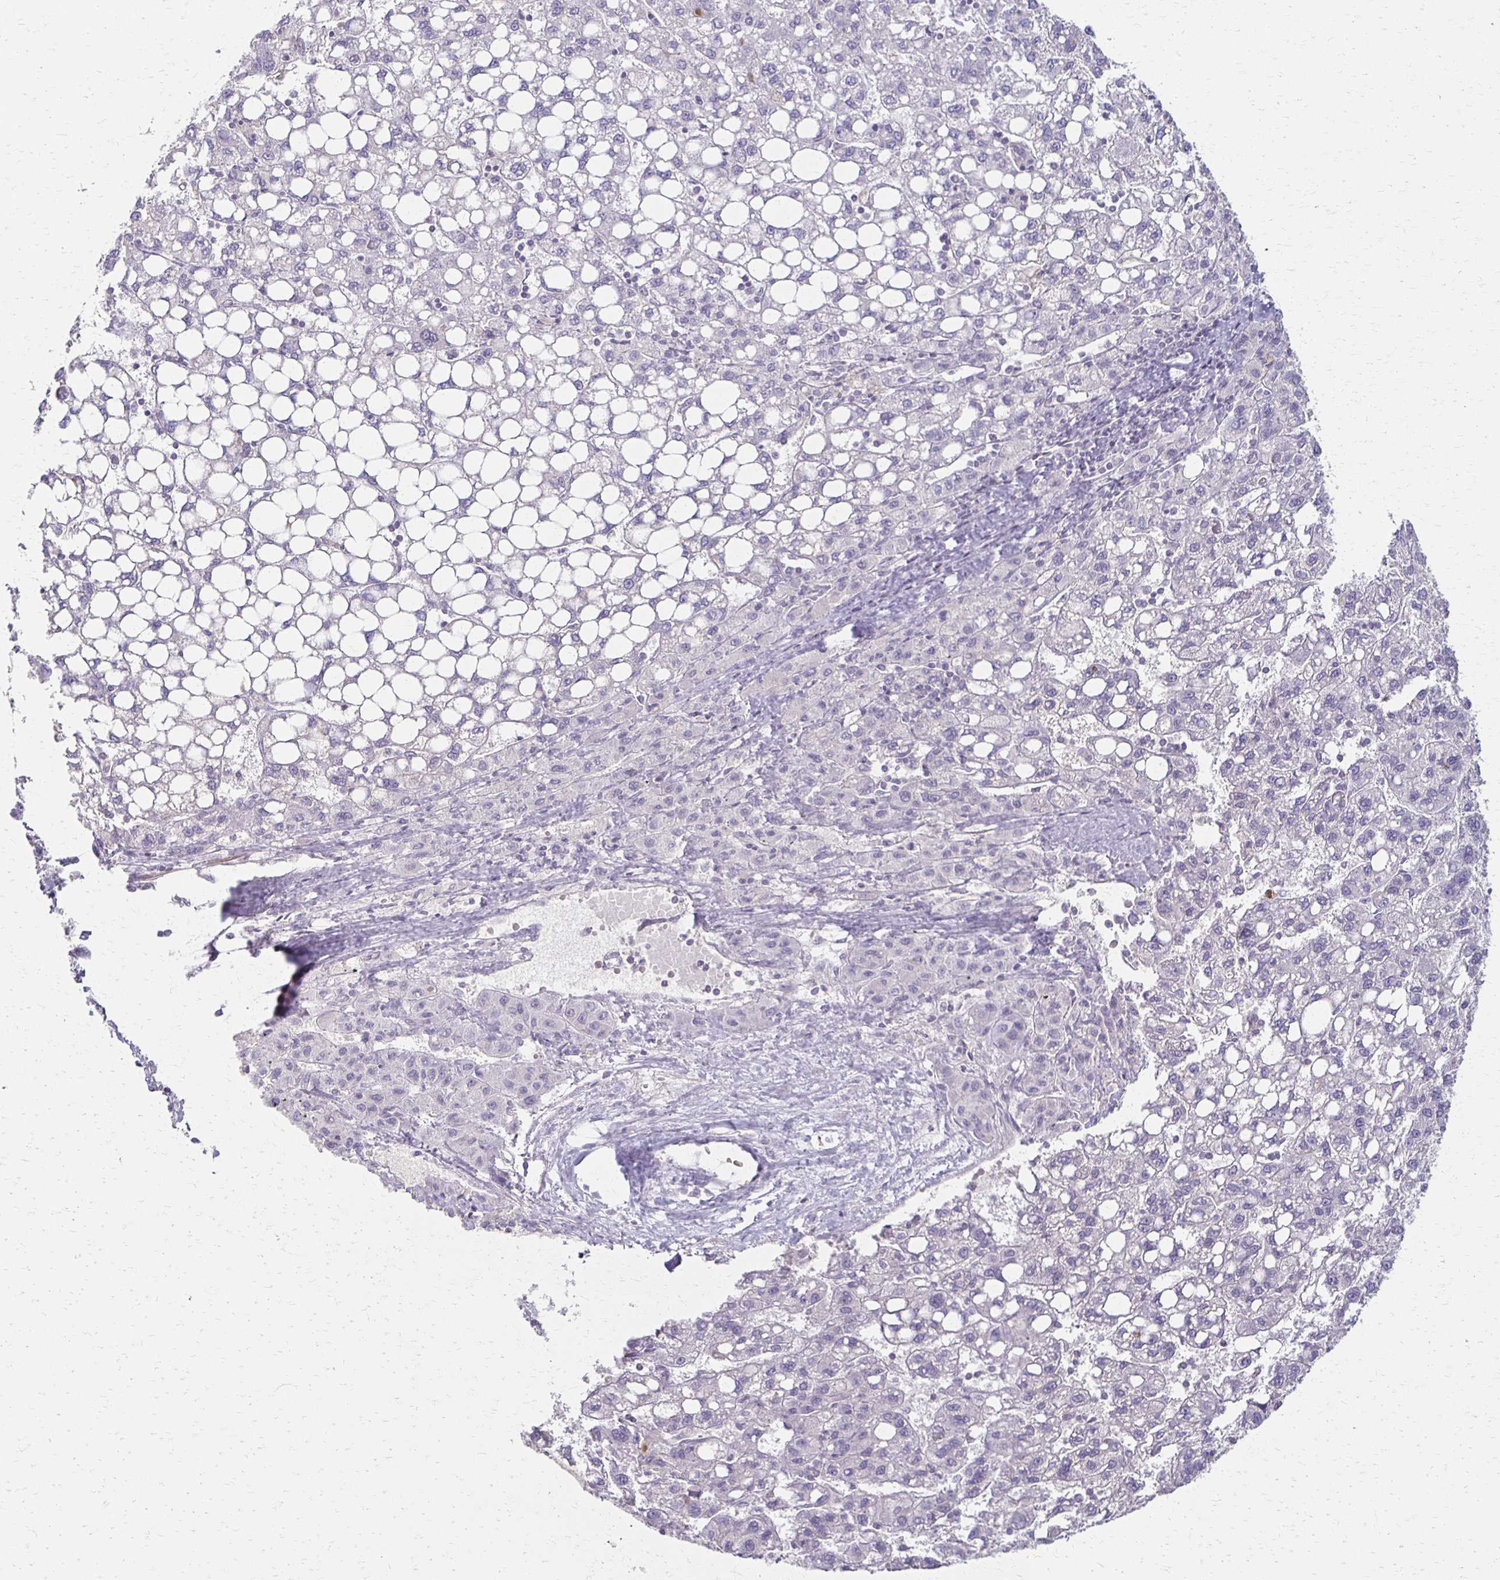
{"staining": {"intensity": "negative", "quantity": "none", "location": "none"}, "tissue": "liver cancer", "cell_type": "Tumor cells", "image_type": "cancer", "snomed": [{"axis": "morphology", "description": "Carcinoma, Hepatocellular, NOS"}, {"axis": "topography", "description": "Liver"}], "caption": "The micrograph demonstrates no staining of tumor cells in liver cancer.", "gene": "FOXO4", "patient": {"sex": "female", "age": 82}}